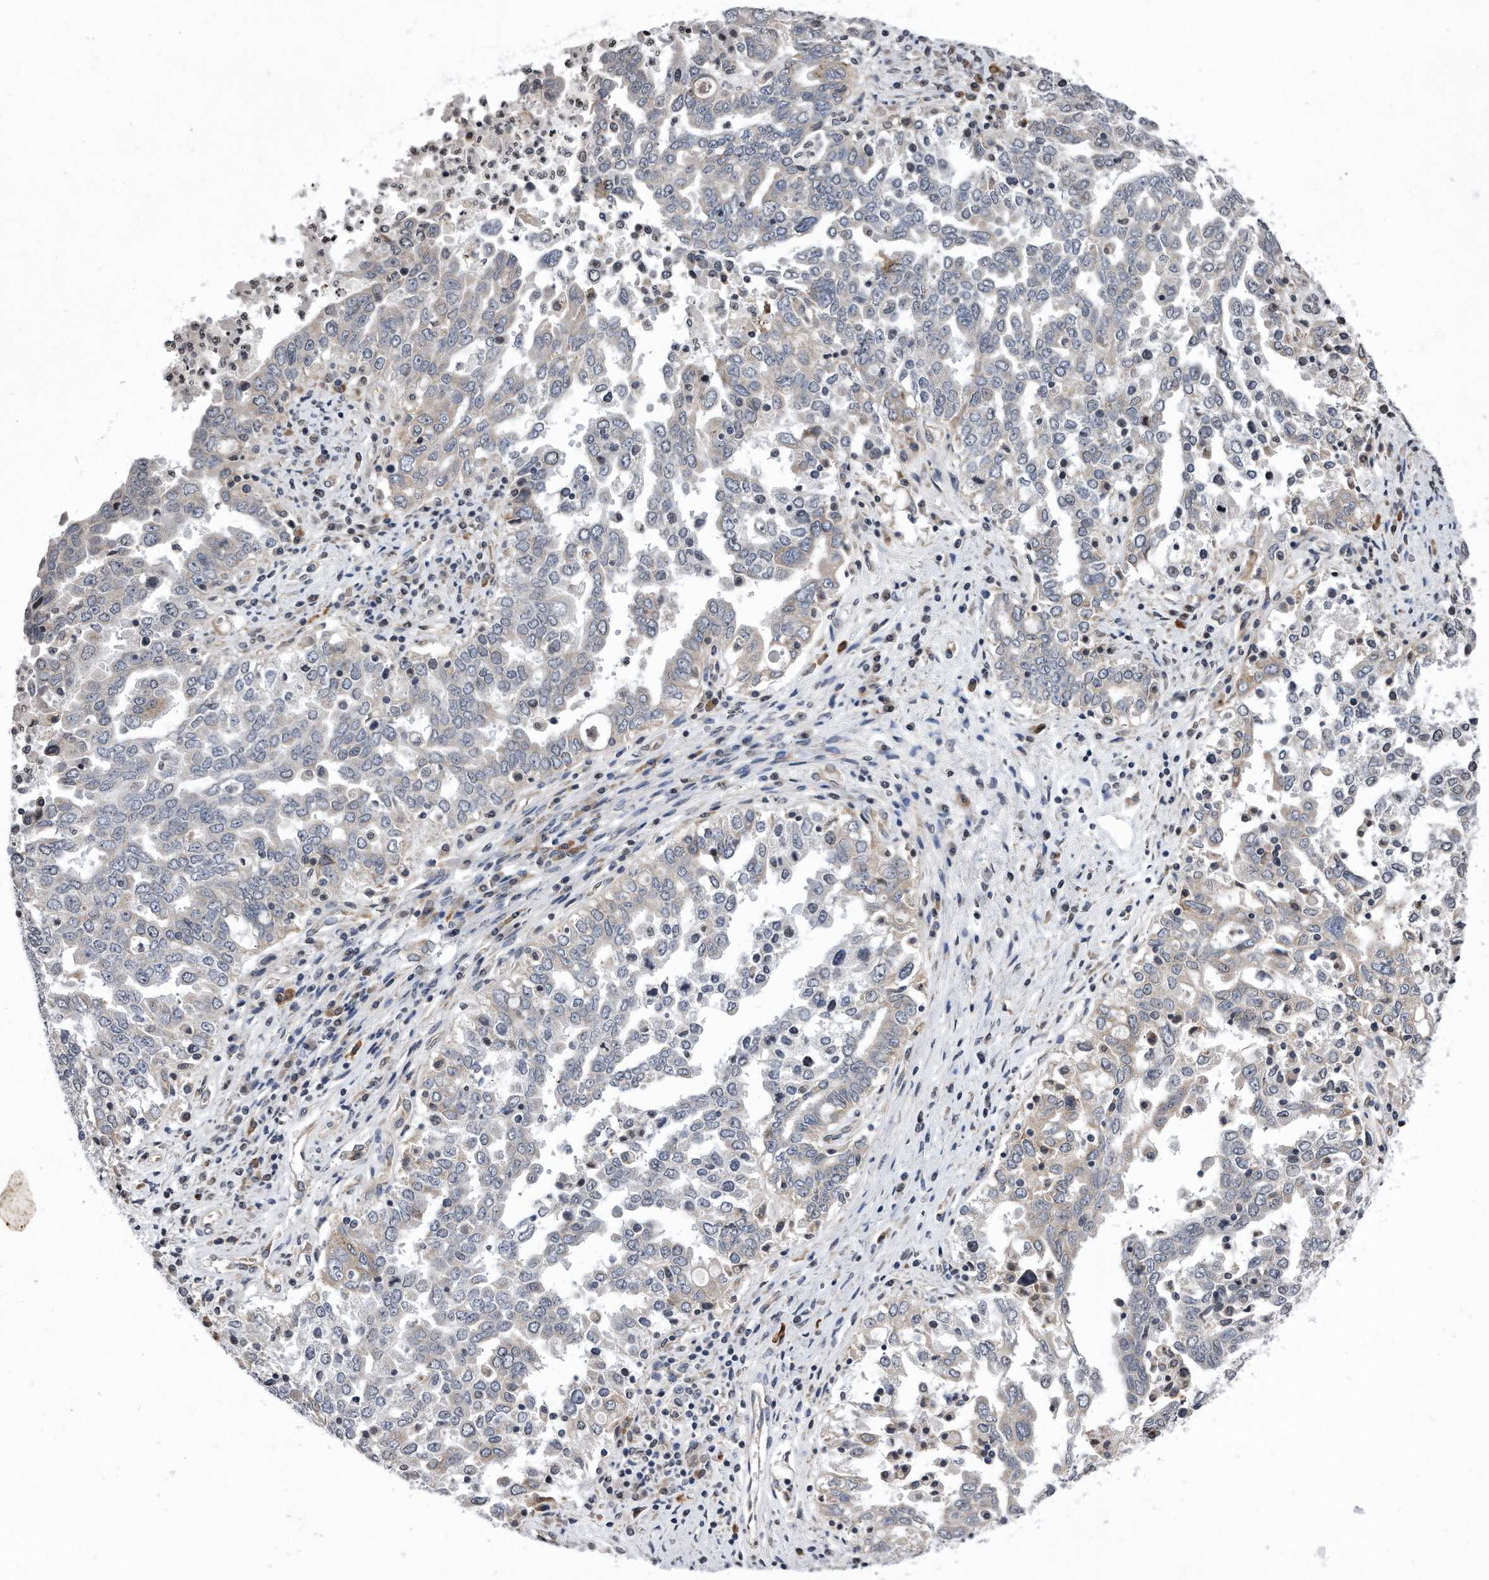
{"staining": {"intensity": "negative", "quantity": "none", "location": "none"}, "tissue": "ovarian cancer", "cell_type": "Tumor cells", "image_type": "cancer", "snomed": [{"axis": "morphology", "description": "Carcinoma, endometroid"}, {"axis": "topography", "description": "Ovary"}], "caption": "Human ovarian cancer (endometroid carcinoma) stained for a protein using IHC demonstrates no positivity in tumor cells.", "gene": "DAB1", "patient": {"sex": "female", "age": 62}}